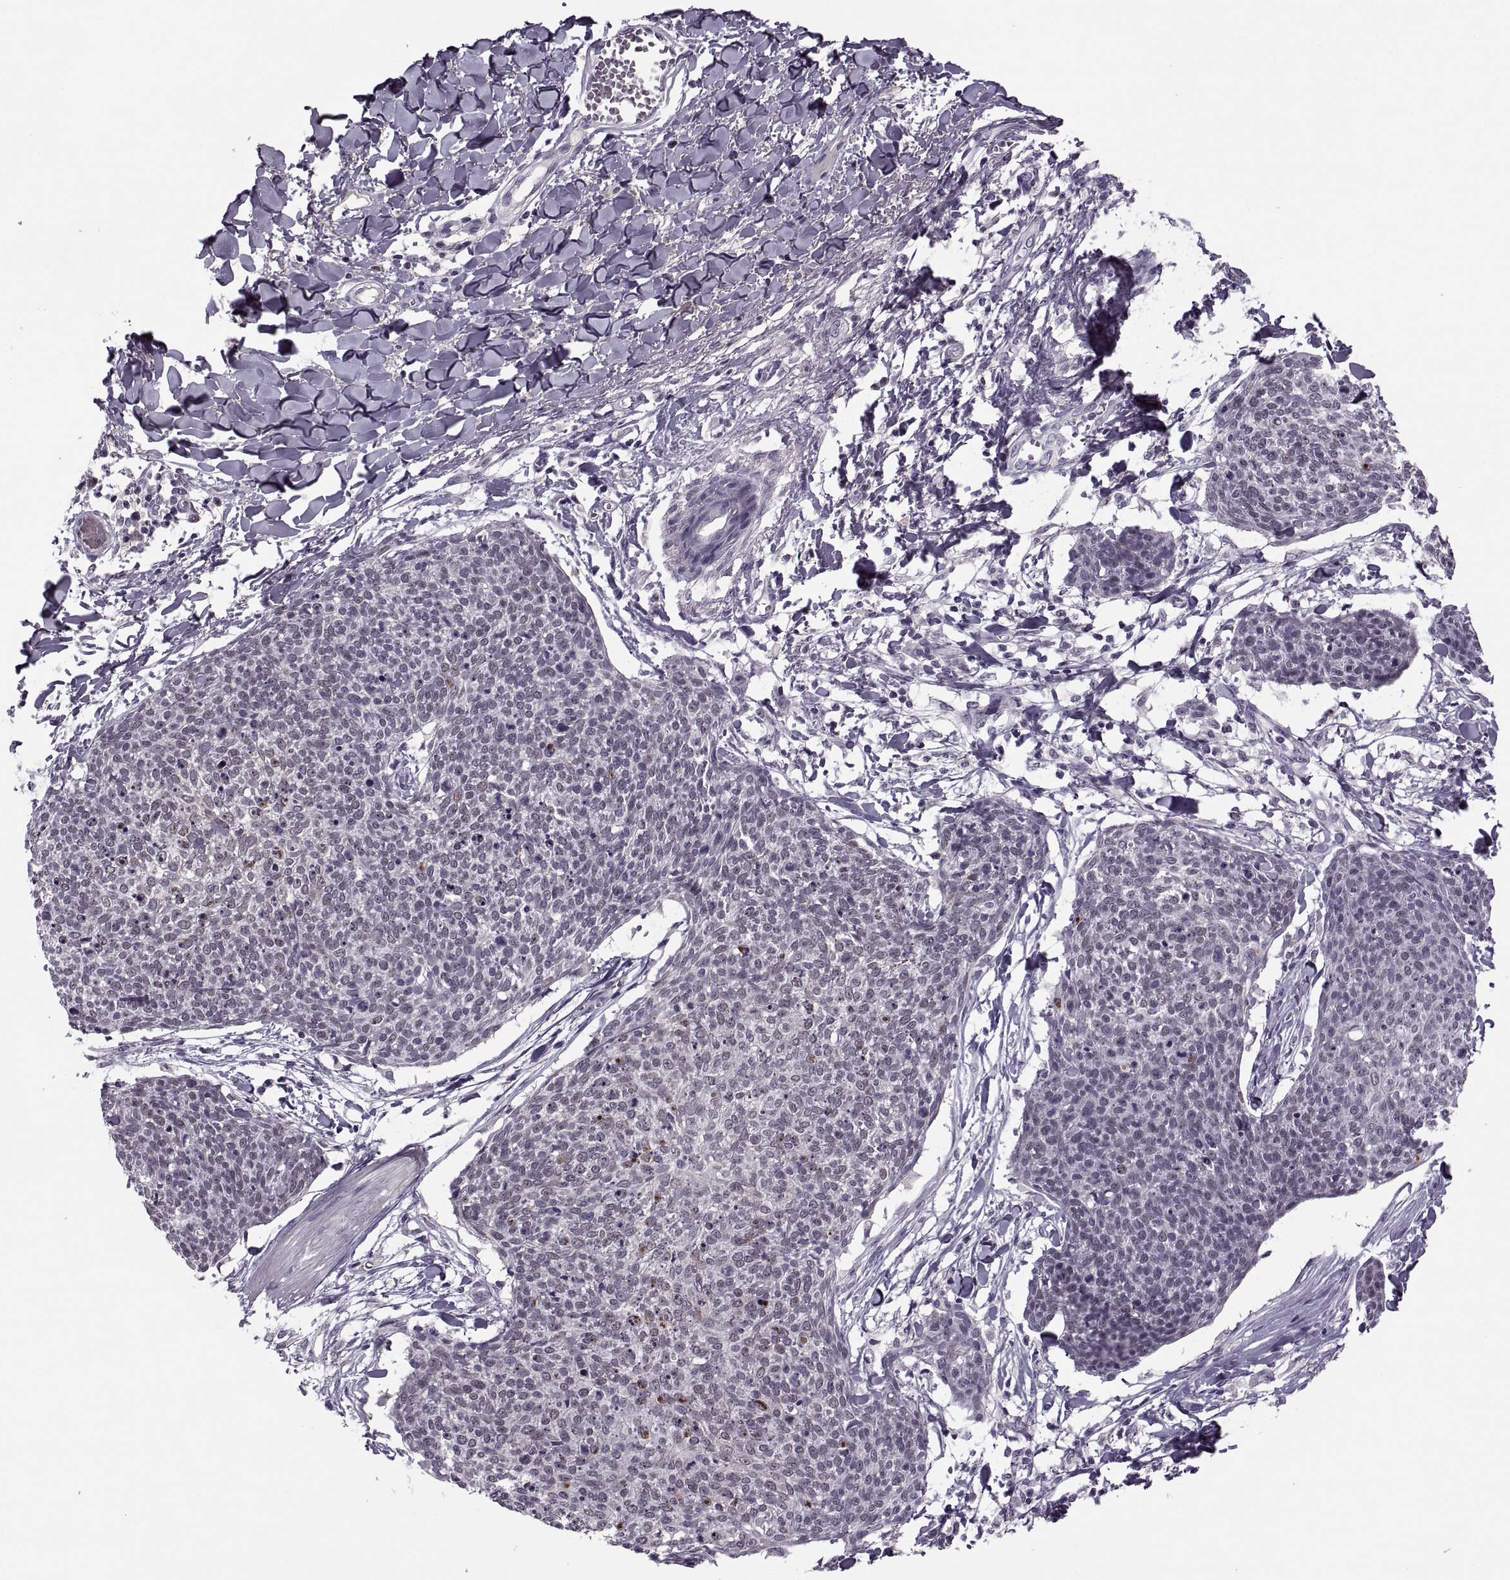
{"staining": {"intensity": "negative", "quantity": "none", "location": "none"}, "tissue": "skin cancer", "cell_type": "Tumor cells", "image_type": "cancer", "snomed": [{"axis": "morphology", "description": "Squamous cell carcinoma, NOS"}, {"axis": "topography", "description": "Skin"}, {"axis": "topography", "description": "Vulva"}], "caption": "An immunohistochemistry photomicrograph of squamous cell carcinoma (skin) is shown. There is no staining in tumor cells of squamous cell carcinoma (skin).", "gene": "CACNA1F", "patient": {"sex": "female", "age": 75}}